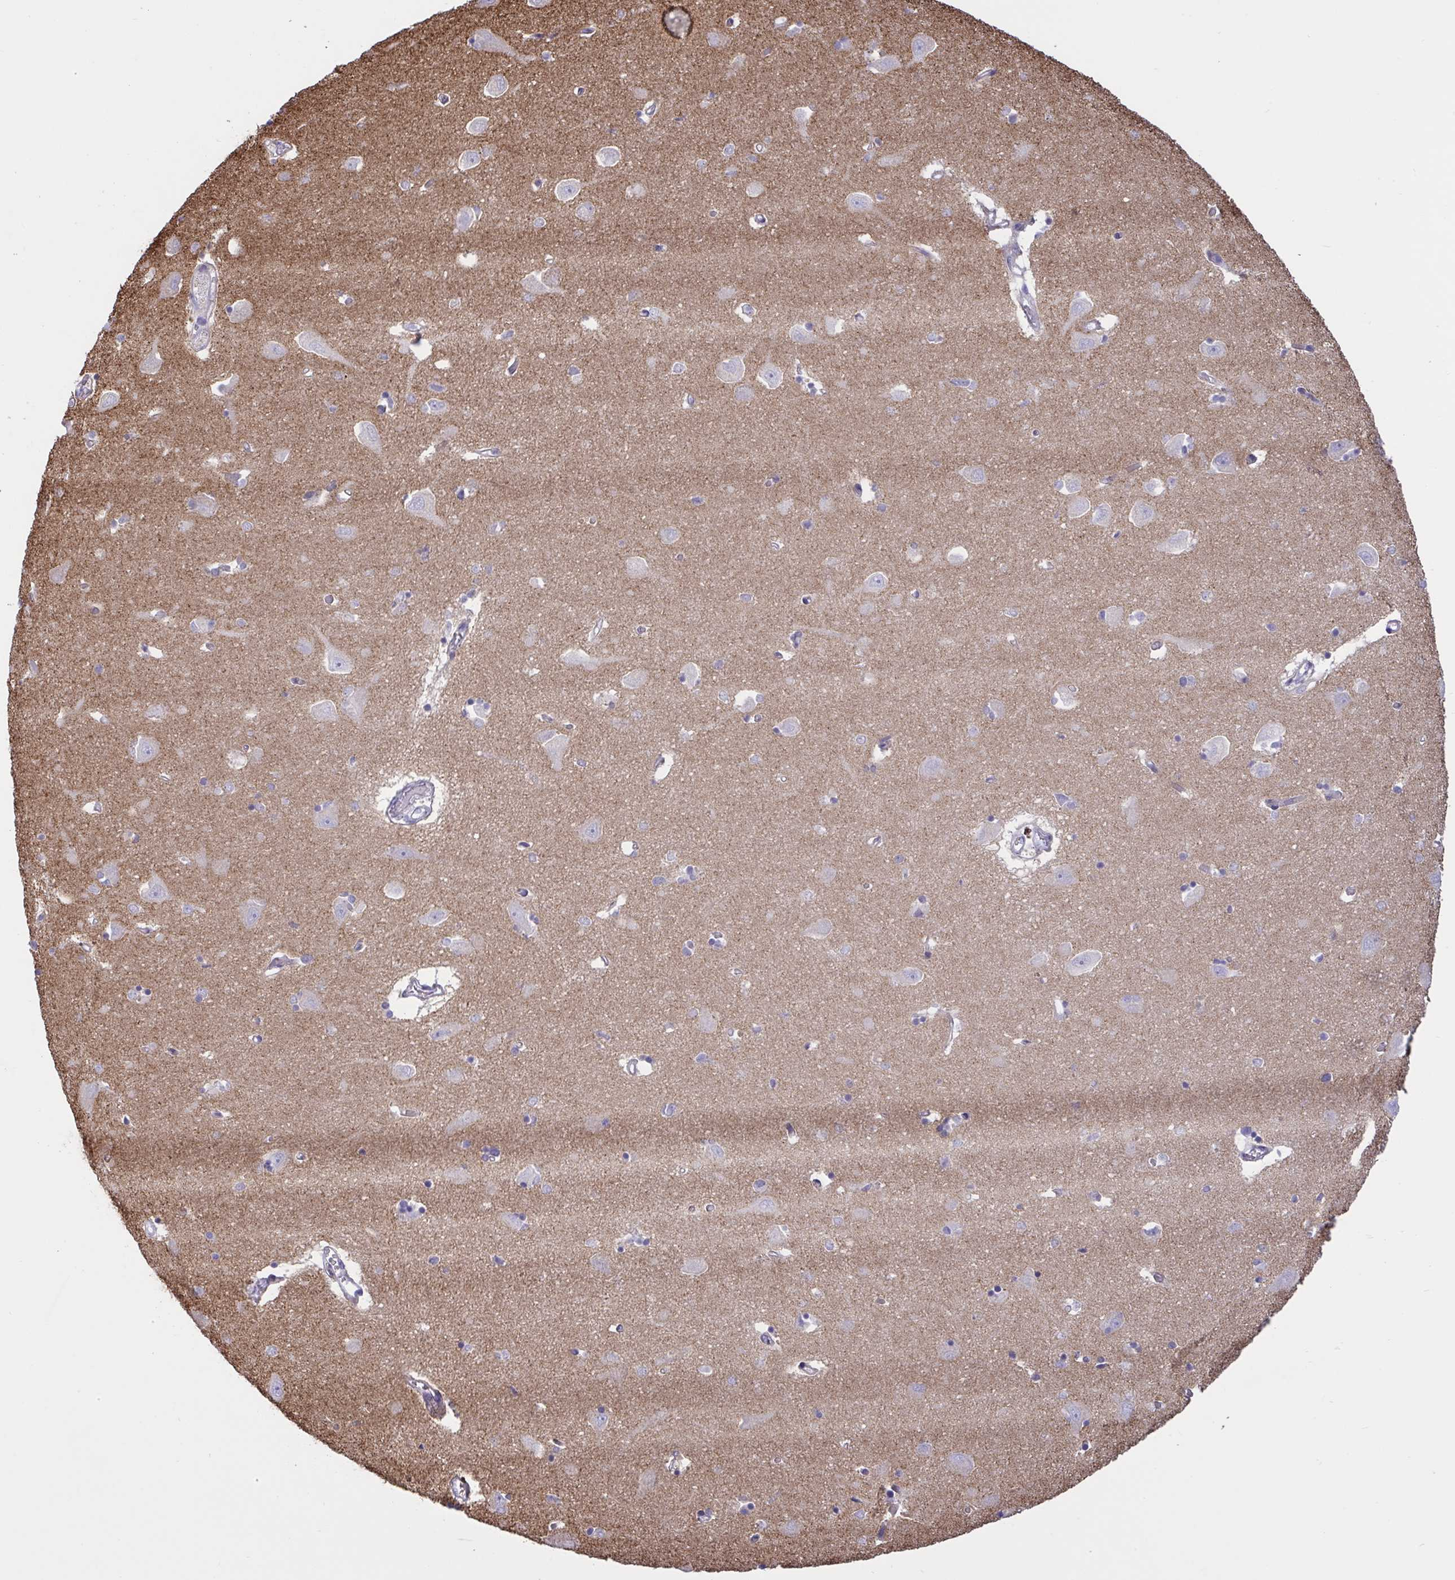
{"staining": {"intensity": "negative", "quantity": "none", "location": "none"}, "tissue": "caudate", "cell_type": "Glial cells", "image_type": "normal", "snomed": [{"axis": "morphology", "description": "Normal tissue, NOS"}, {"axis": "topography", "description": "Lateral ventricle wall"}, {"axis": "topography", "description": "Hippocampus"}], "caption": "This is a histopathology image of immunohistochemistry staining of normal caudate, which shows no expression in glial cells. (DAB IHC visualized using brightfield microscopy, high magnification).", "gene": "NTN1", "patient": {"sex": "female", "age": 63}}